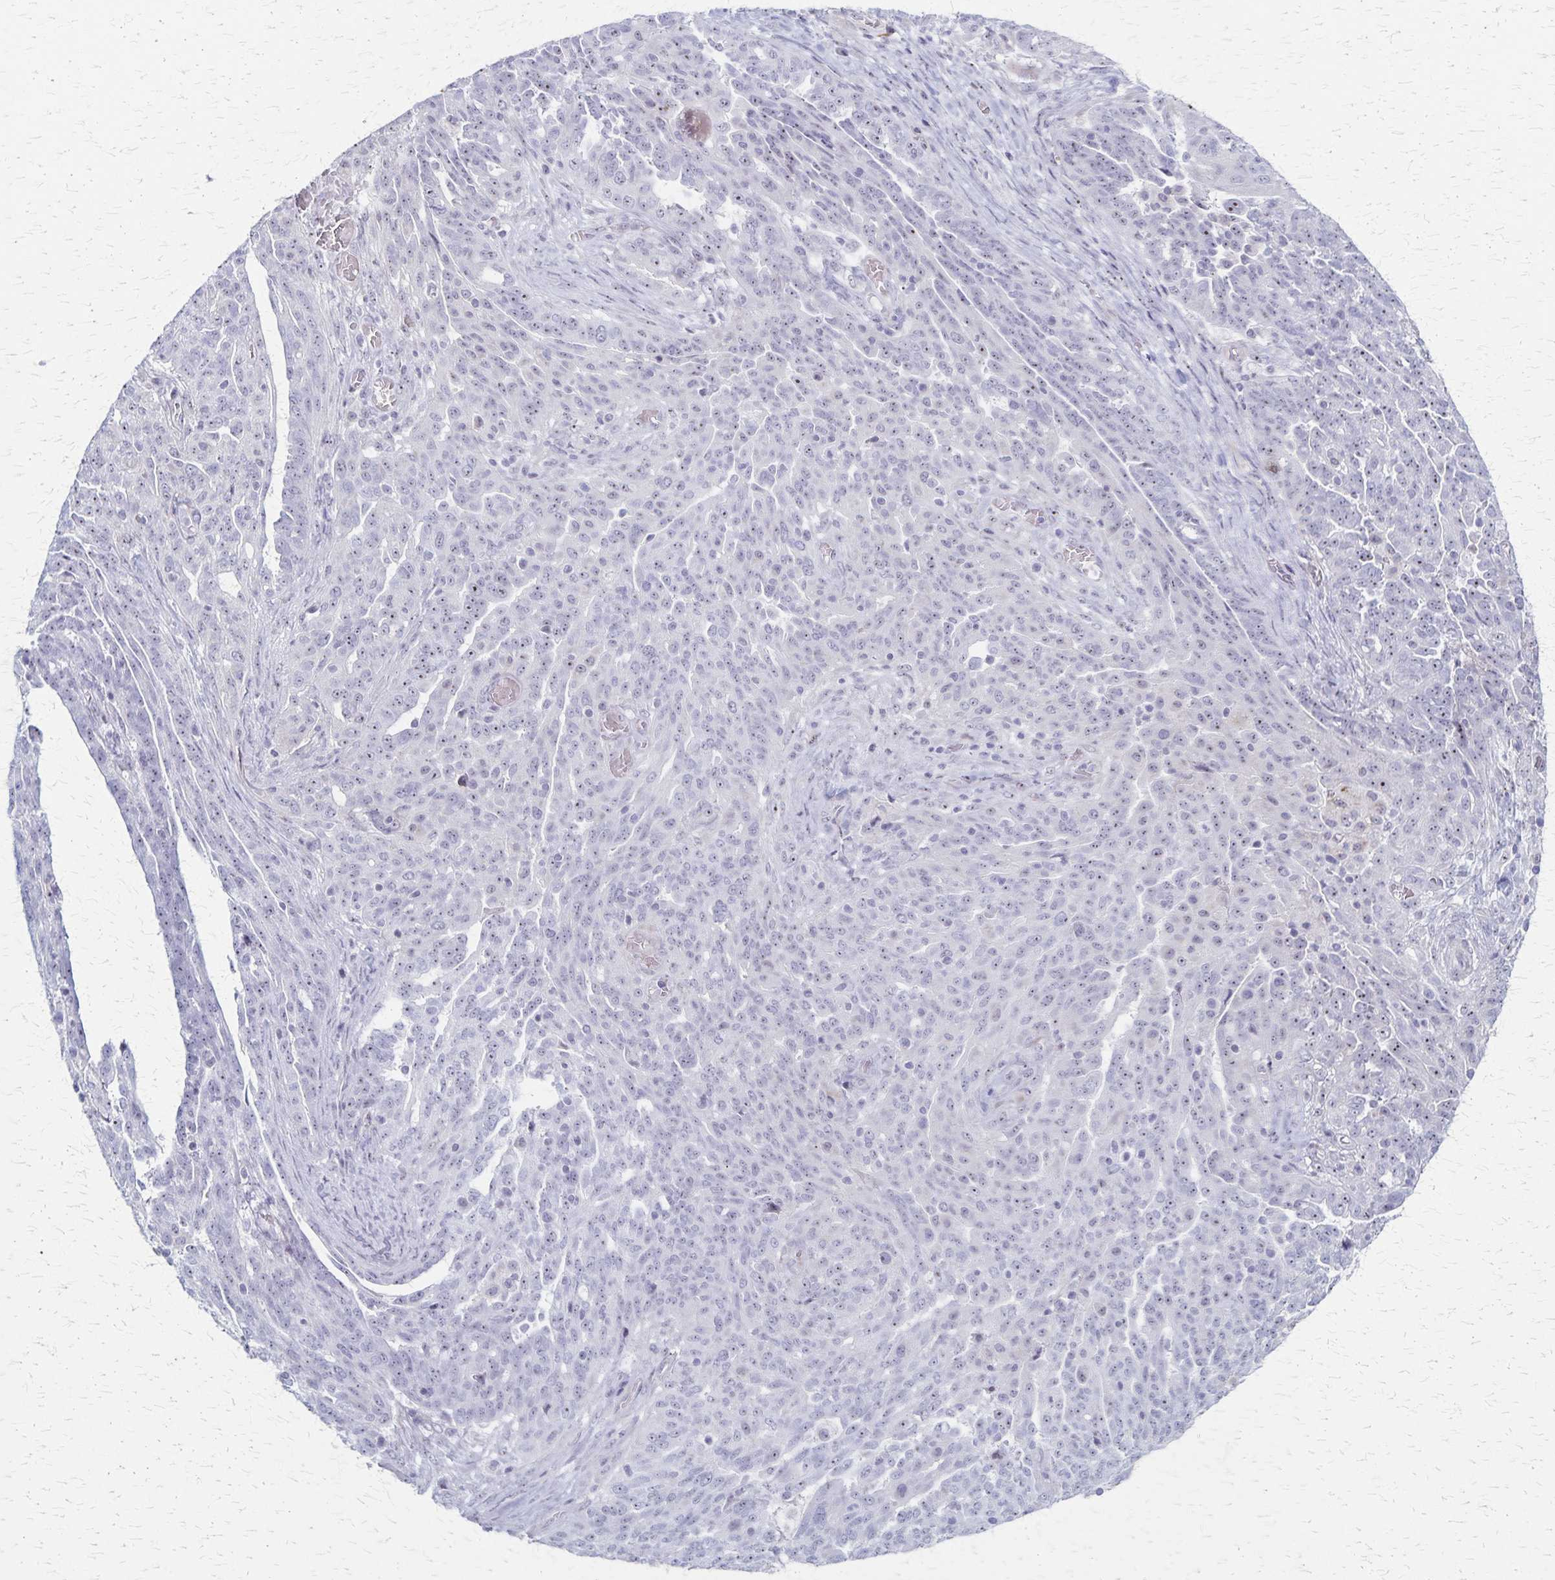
{"staining": {"intensity": "weak", "quantity": "<25%", "location": "nuclear"}, "tissue": "ovarian cancer", "cell_type": "Tumor cells", "image_type": "cancer", "snomed": [{"axis": "morphology", "description": "Cystadenocarcinoma, serous, NOS"}, {"axis": "topography", "description": "Ovary"}], "caption": "Tumor cells show no significant positivity in serous cystadenocarcinoma (ovarian).", "gene": "DLK2", "patient": {"sex": "female", "age": 67}}